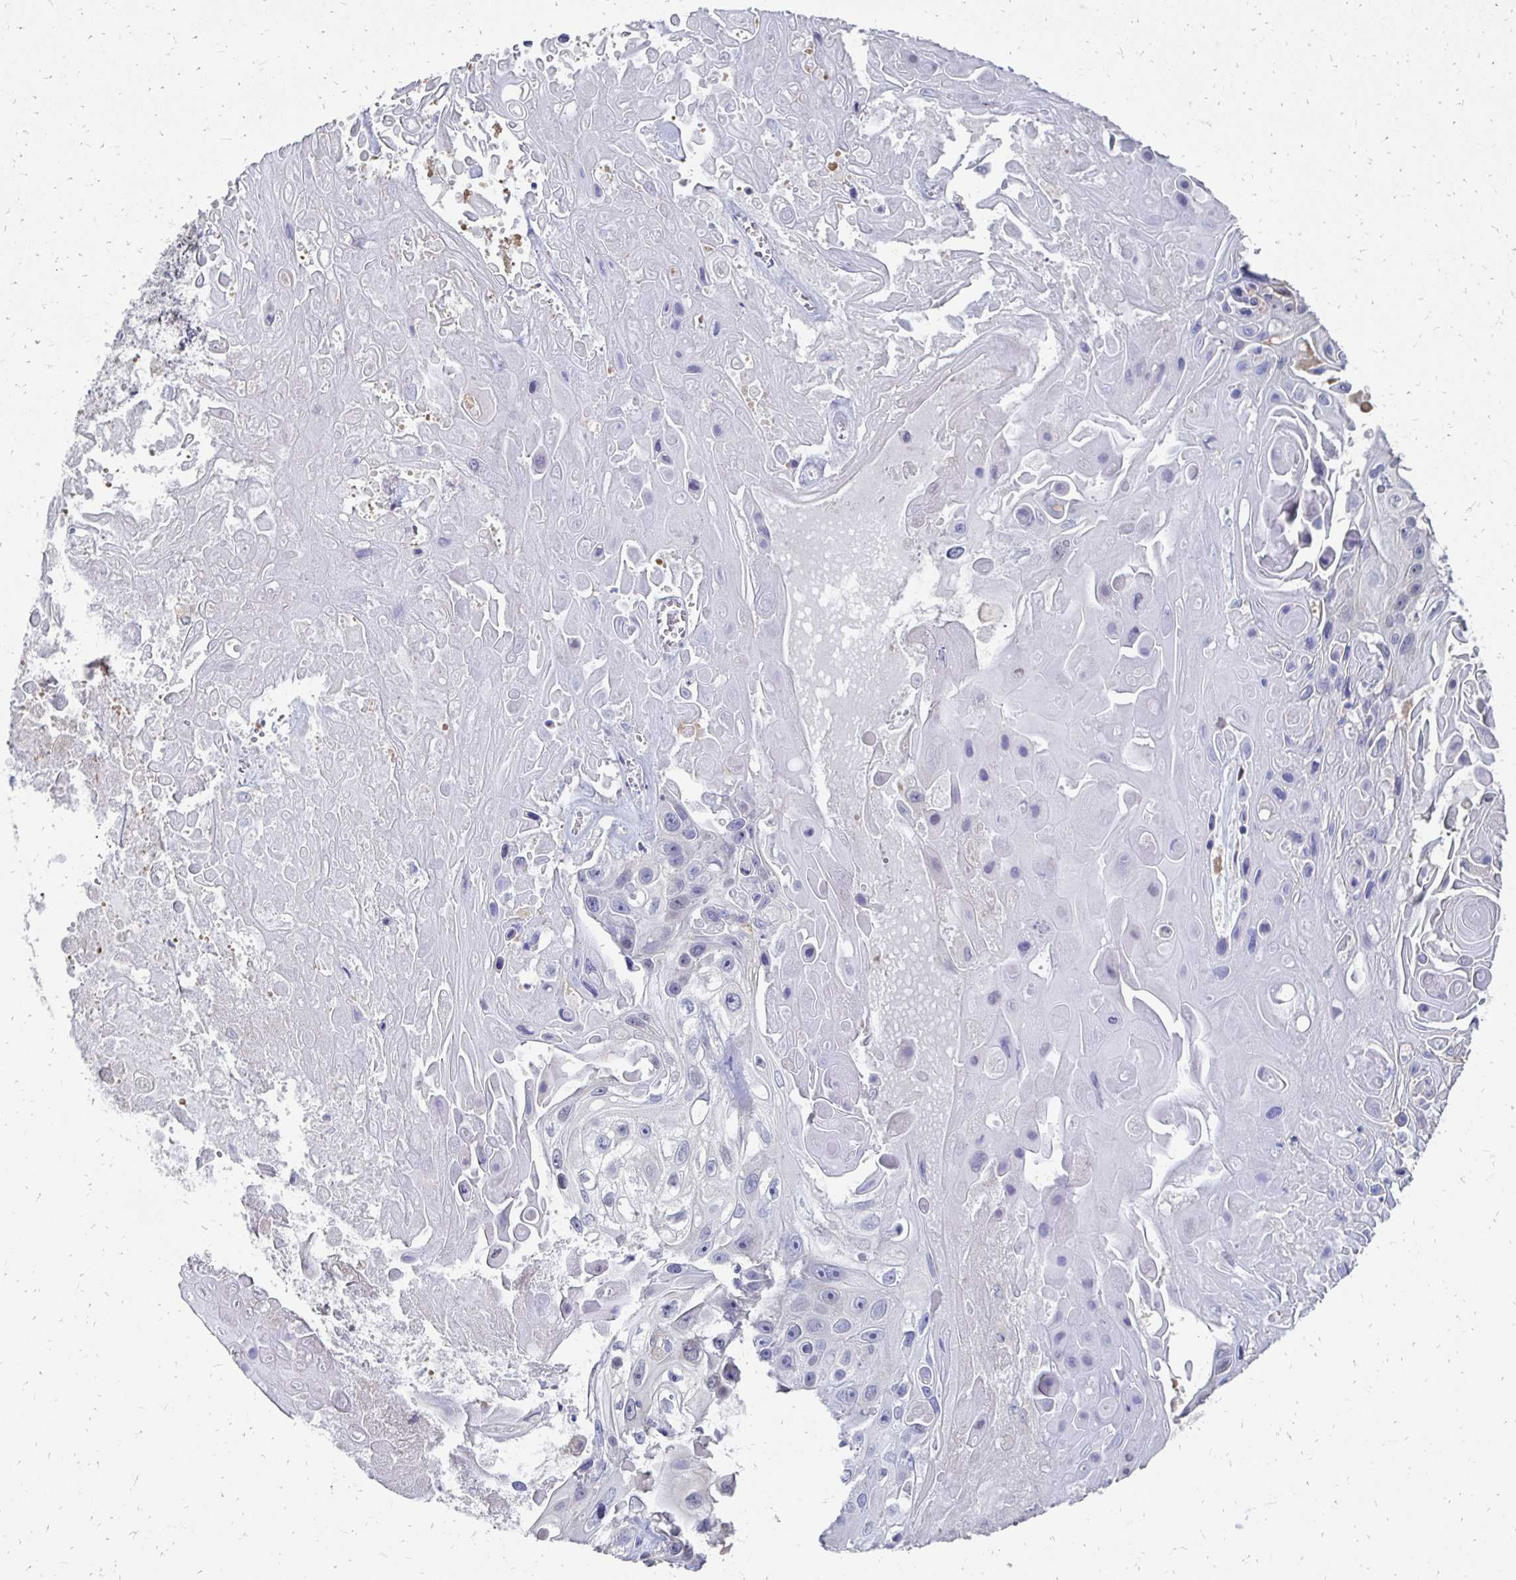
{"staining": {"intensity": "negative", "quantity": "none", "location": "none"}, "tissue": "skin cancer", "cell_type": "Tumor cells", "image_type": "cancer", "snomed": [{"axis": "morphology", "description": "Squamous cell carcinoma, NOS"}, {"axis": "topography", "description": "Skin"}], "caption": "Skin cancer stained for a protein using immunohistochemistry displays no expression tumor cells.", "gene": "SYCP3", "patient": {"sex": "male", "age": 82}}